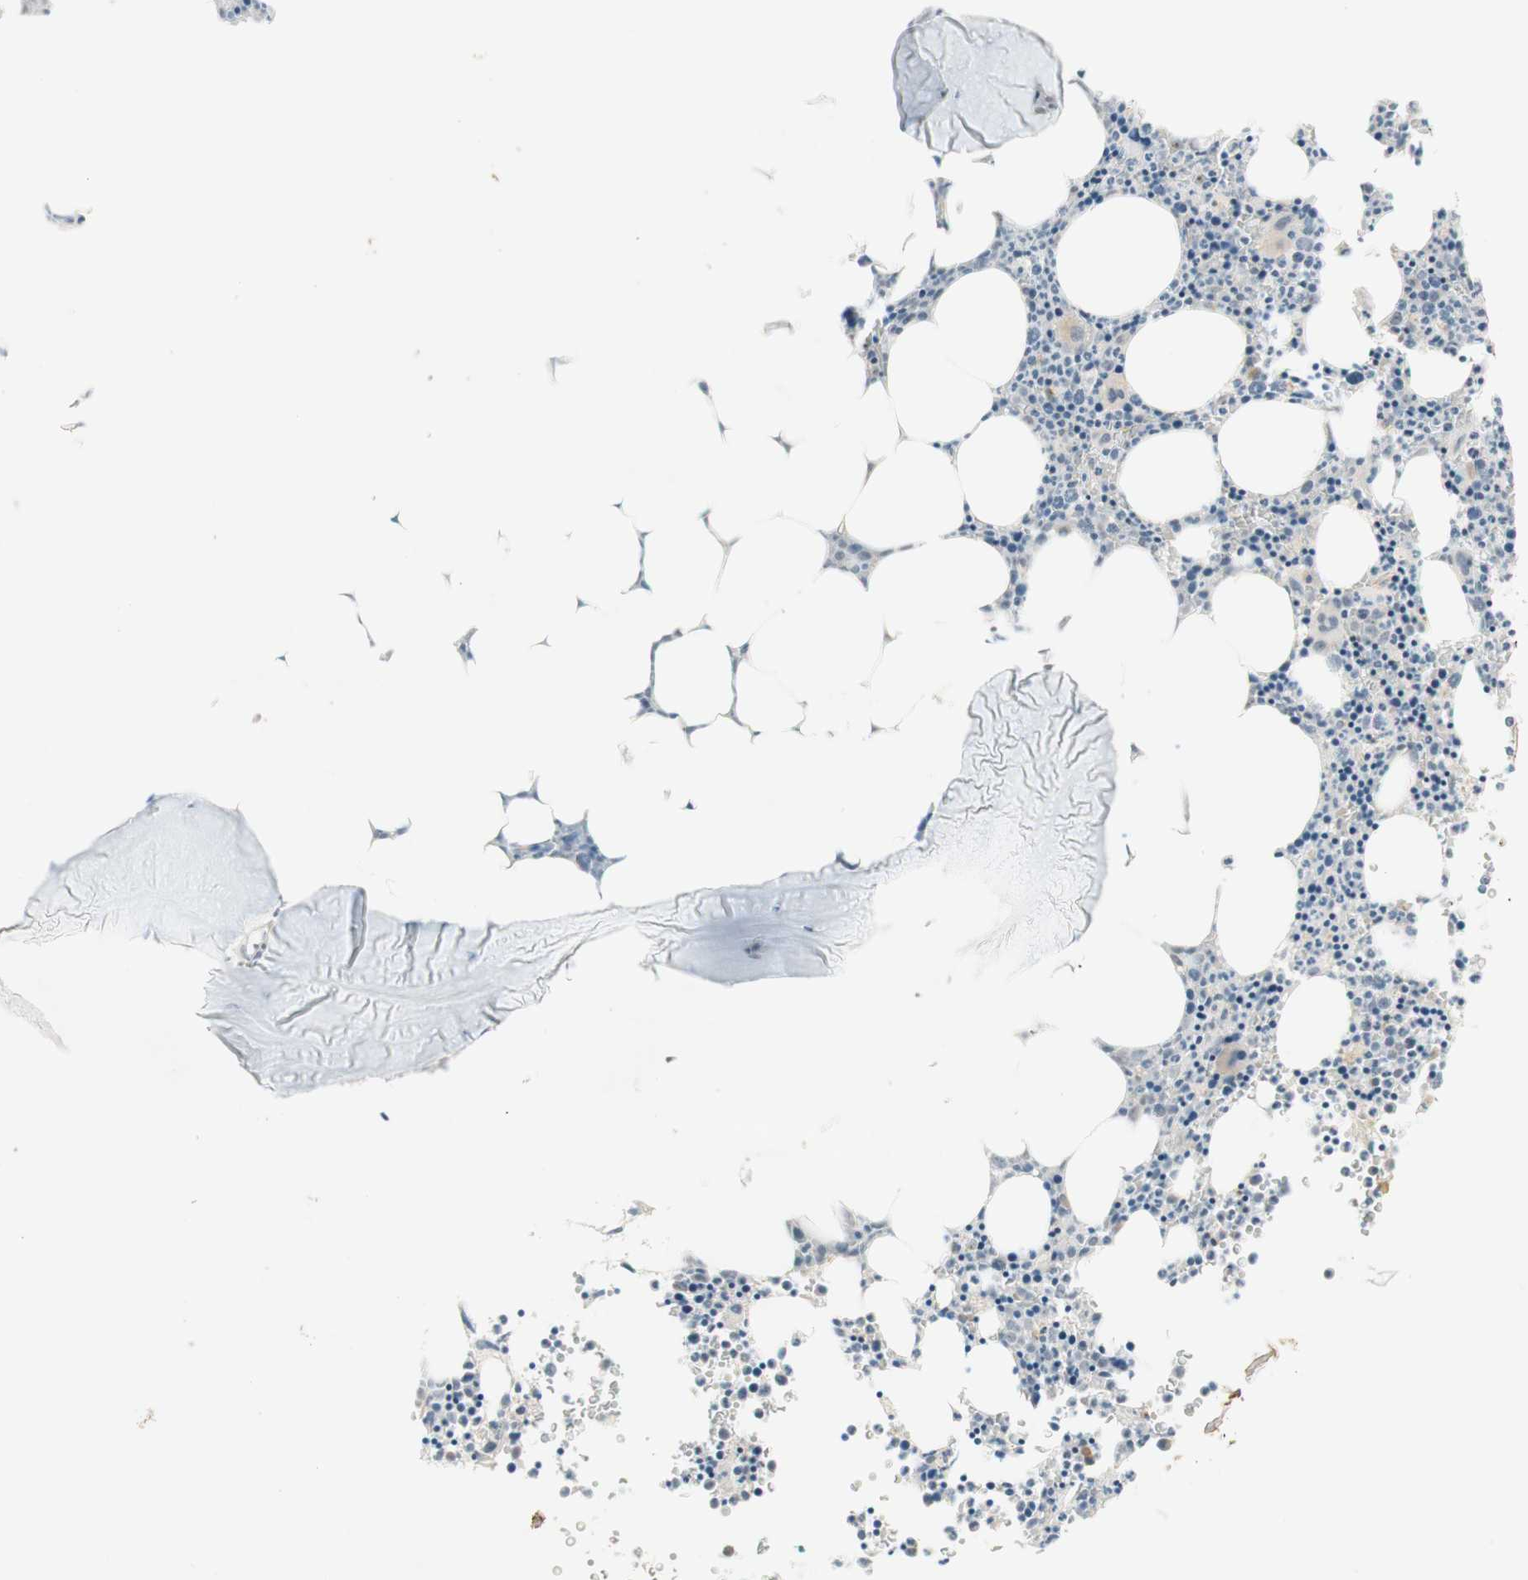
{"staining": {"intensity": "weak", "quantity": "<25%", "location": "cytoplasmic/membranous"}, "tissue": "bone marrow", "cell_type": "Hematopoietic cells", "image_type": "normal", "snomed": [{"axis": "morphology", "description": "Normal tissue, NOS"}, {"axis": "morphology", "description": "Inflammation, NOS"}, {"axis": "topography", "description": "Bone marrow"}], "caption": "Image shows no significant protein positivity in hematopoietic cells of unremarkable bone marrow. The staining is performed using DAB brown chromogen with nuclei counter-stained in using hematoxylin.", "gene": "PLCD4", "patient": {"sex": "female", "age": 61}}